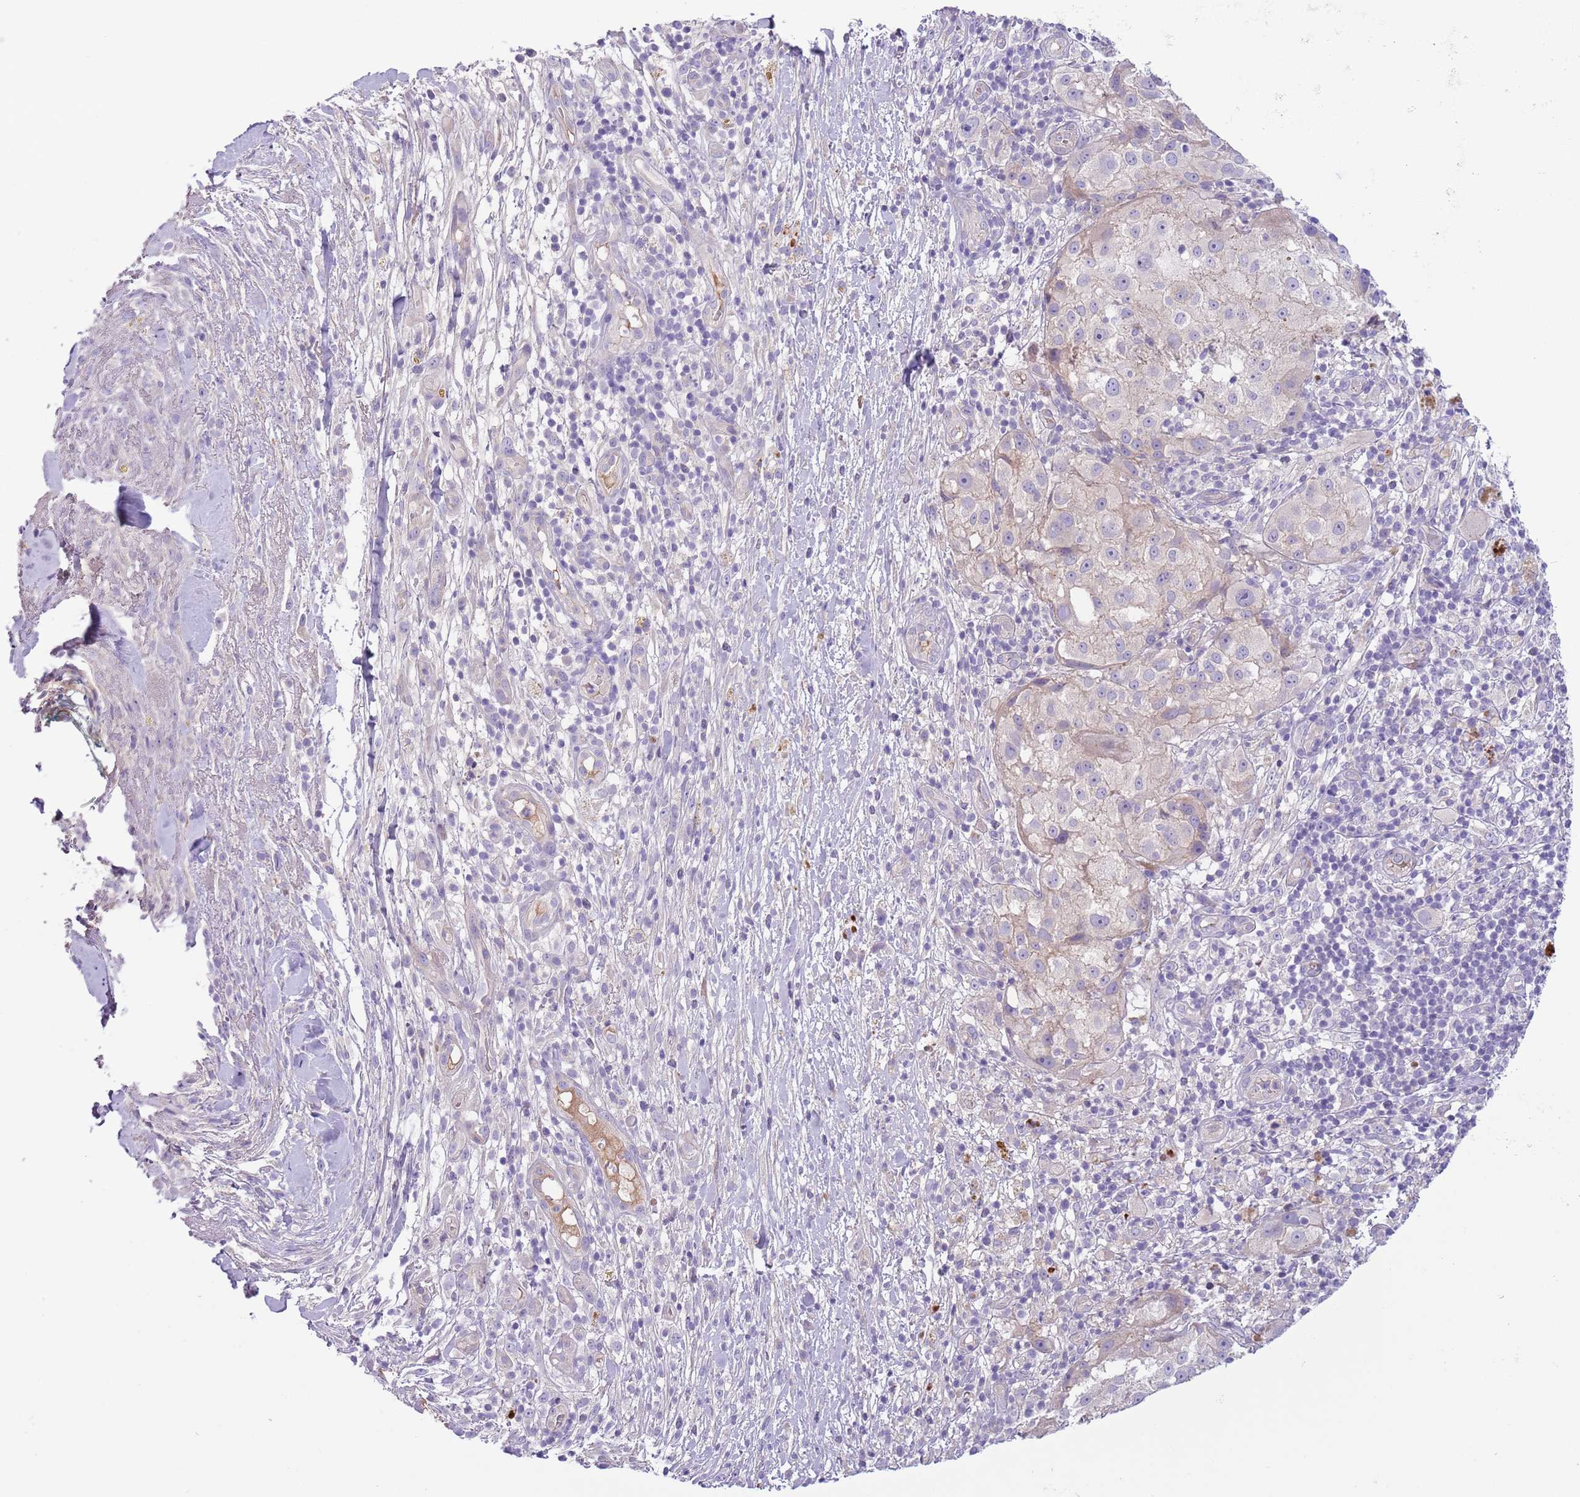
{"staining": {"intensity": "negative", "quantity": "none", "location": "none"}, "tissue": "melanoma", "cell_type": "Tumor cells", "image_type": "cancer", "snomed": [{"axis": "morphology", "description": "Normal morphology"}, {"axis": "morphology", "description": "Malignant melanoma, NOS"}, {"axis": "topography", "description": "Skin"}], "caption": "This histopathology image is of malignant melanoma stained with immunohistochemistry to label a protein in brown with the nuclei are counter-stained blue. There is no expression in tumor cells. (DAB immunohistochemistry (IHC), high magnification).", "gene": "CFH", "patient": {"sex": "female", "age": 72}}